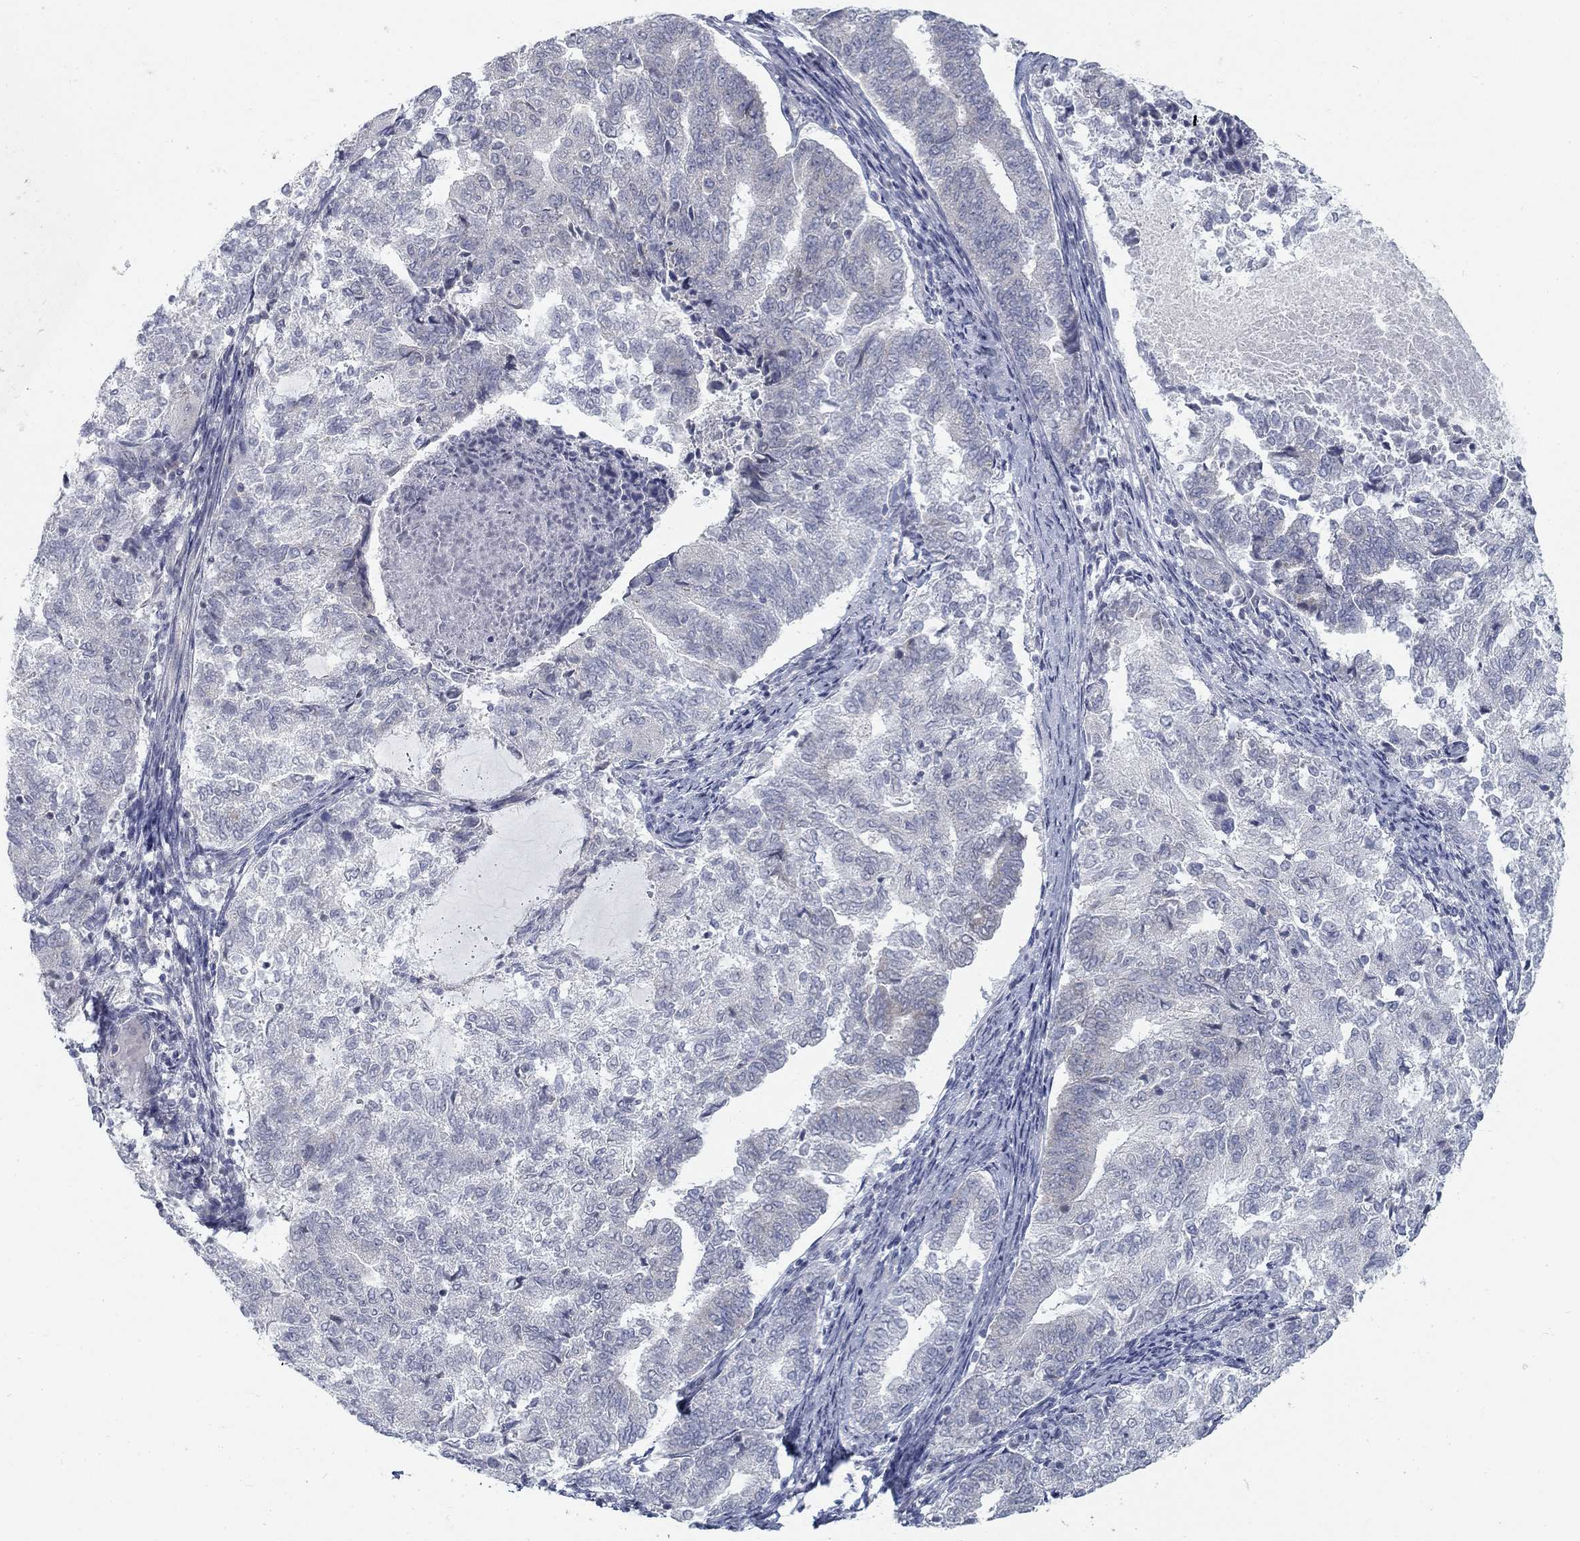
{"staining": {"intensity": "negative", "quantity": "none", "location": "none"}, "tissue": "endometrial cancer", "cell_type": "Tumor cells", "image_type": "cancer", "snomed": [{"axis": "morphology", "description": "Adenocarcinoma, NOS"}, {"axis": "topography", "description": "Endometrium"}], "caption": "Immunohistochemistry of adenocarcinoma (endometrial) demonstrates no staining in tumor cells.", "gene": "ATP1A3", "patient": {"sex": "female", "age": 65}}